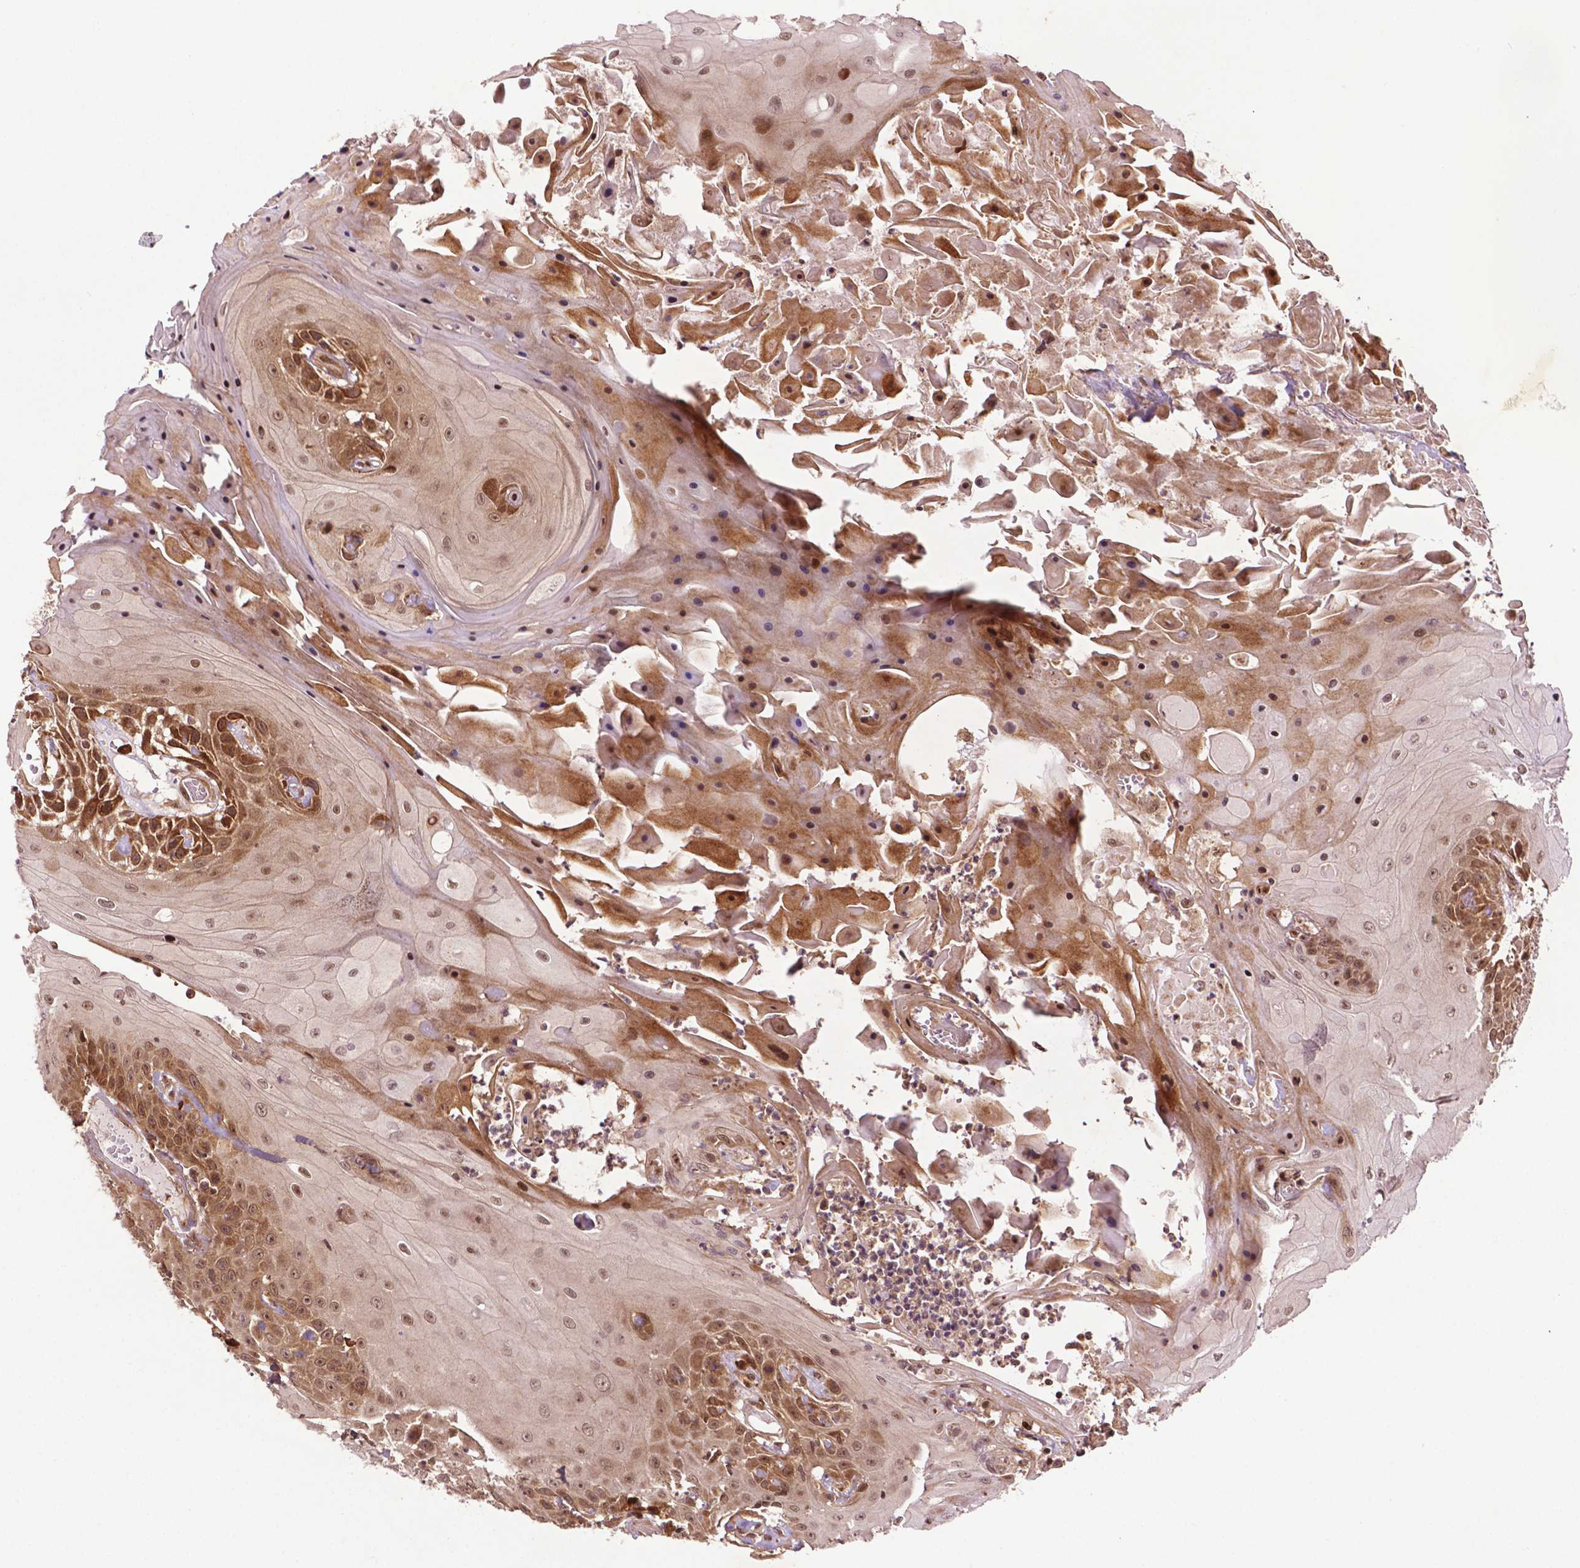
{"staining": {"intensity": "moderate", "quantity": ">75%", "location": "cytoplasmic/membranous,nuclear"}, "tissue": "head and neck cancer", "cell_type": "Tumor cells", "image_type": "cancer", "snomed": [{"axis": "morphology", "description": "Squamous cell carcinoma, NOS"}, {"axis": "topography", "description": "Skin"}, {"axis": "topography", "description": "Head-Neck"}], "caption": "High-magnification brightfield microscopy of head and neck cancer stained with DAB (brown) and counterstained with hematoxylin (blue). tumor cells exhibit moderate cytoplasmic/membranous and nuclear expression is present in approximately>75% of cells.", "gene": "TMX2", "patient": {"sex": "male", "age": 80}}